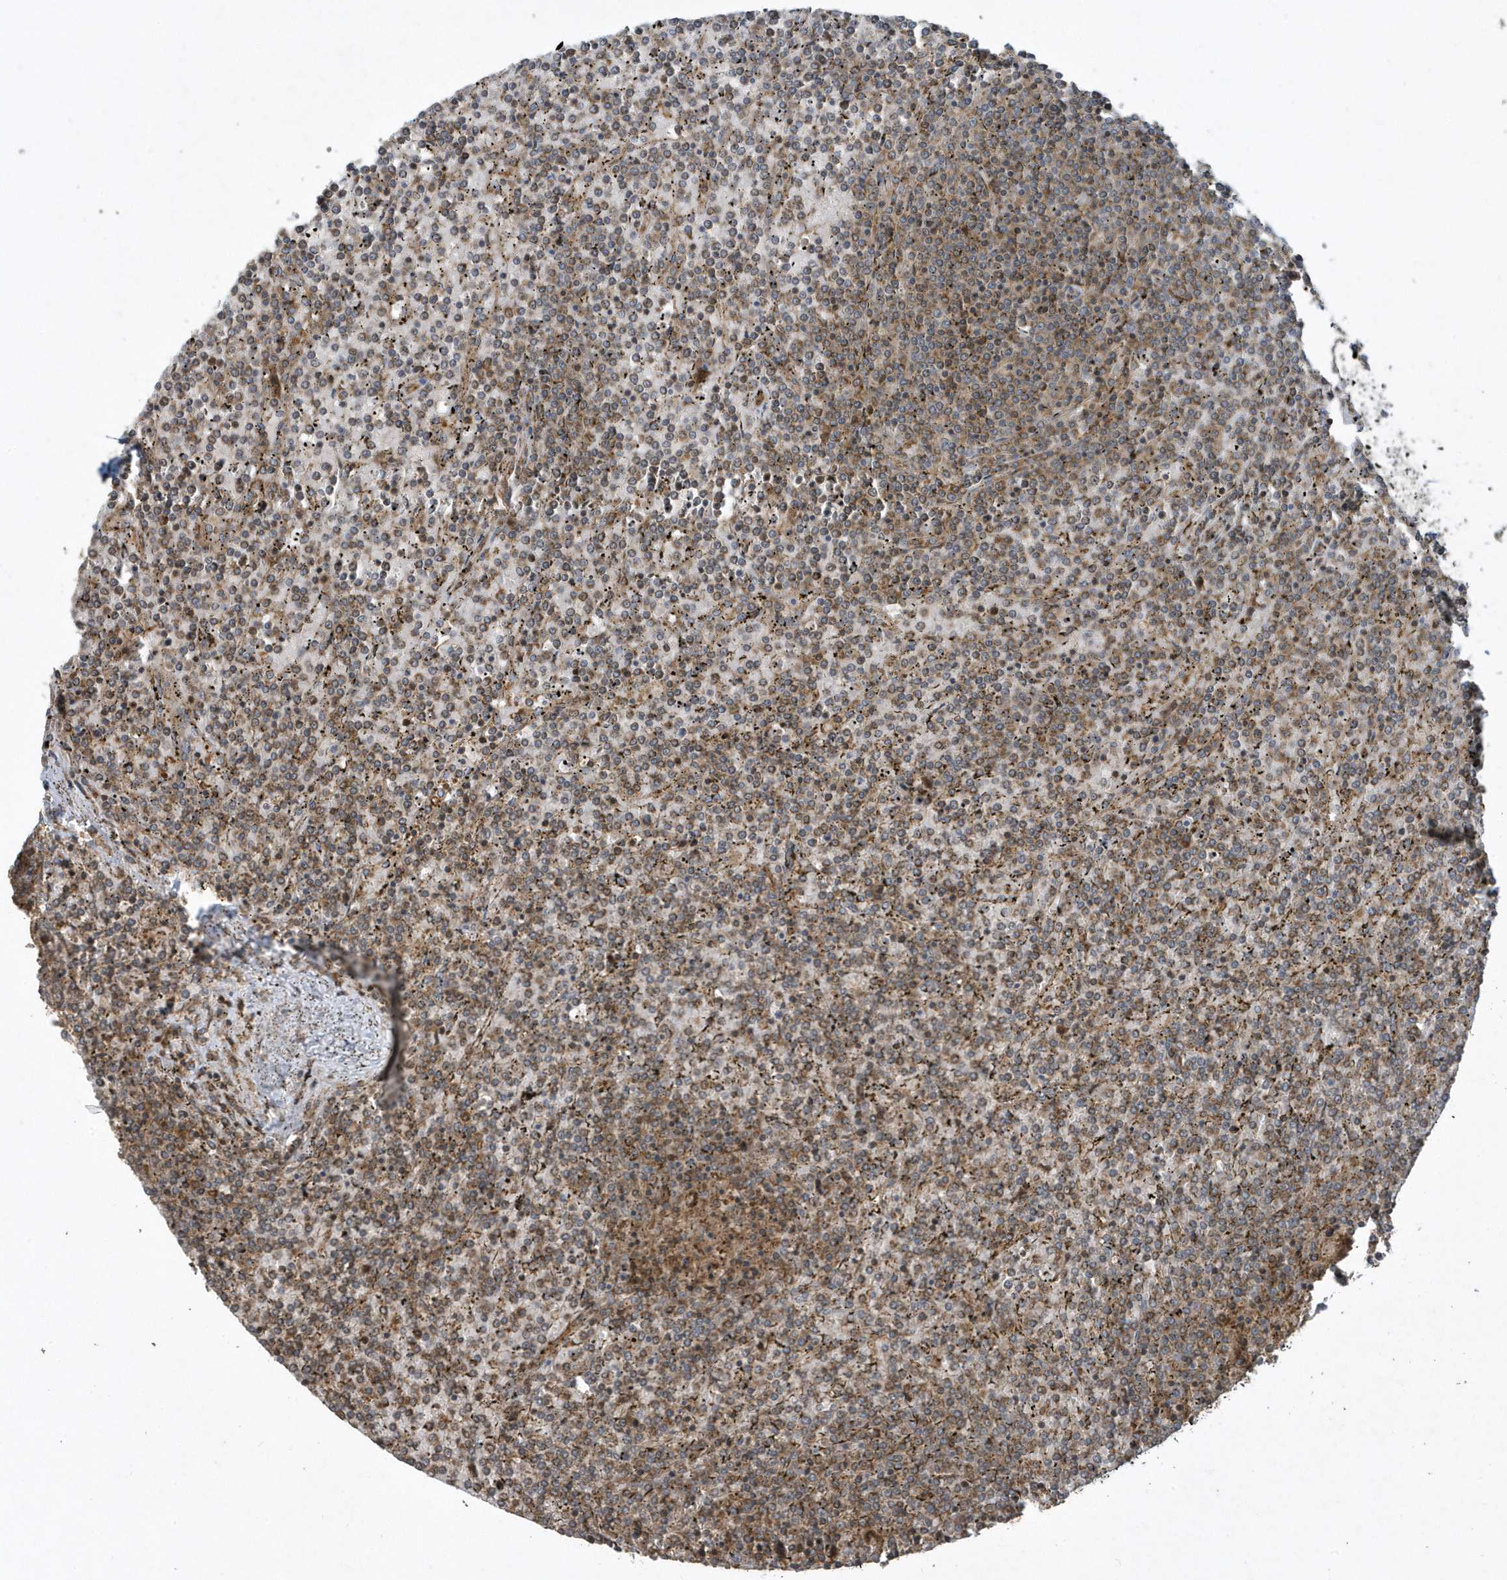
{"staining": {"intensity": "moderate", "quantity": "25%-75%", "location": "cytoplasmic/membranous"}, "tissue": "lymphoma", "cell_type": "Tumor cells", "image_type": "cancer", "snomed": [{"axis": "morphology", "description": "Malignant lymphoma, non-Hodgkin's type, Low grade"}, {"axis": "topography", "description": "Spleen"}], "caption": "Immunohistochemistry (IHC) of human lymphoma demonstrates medium levels of moderate cytoplasmic/membranous expression in approximately 25%-75% of tumor cells.", "gene": "STAMBP", "patient": {"sex": "female", "age": 19}}